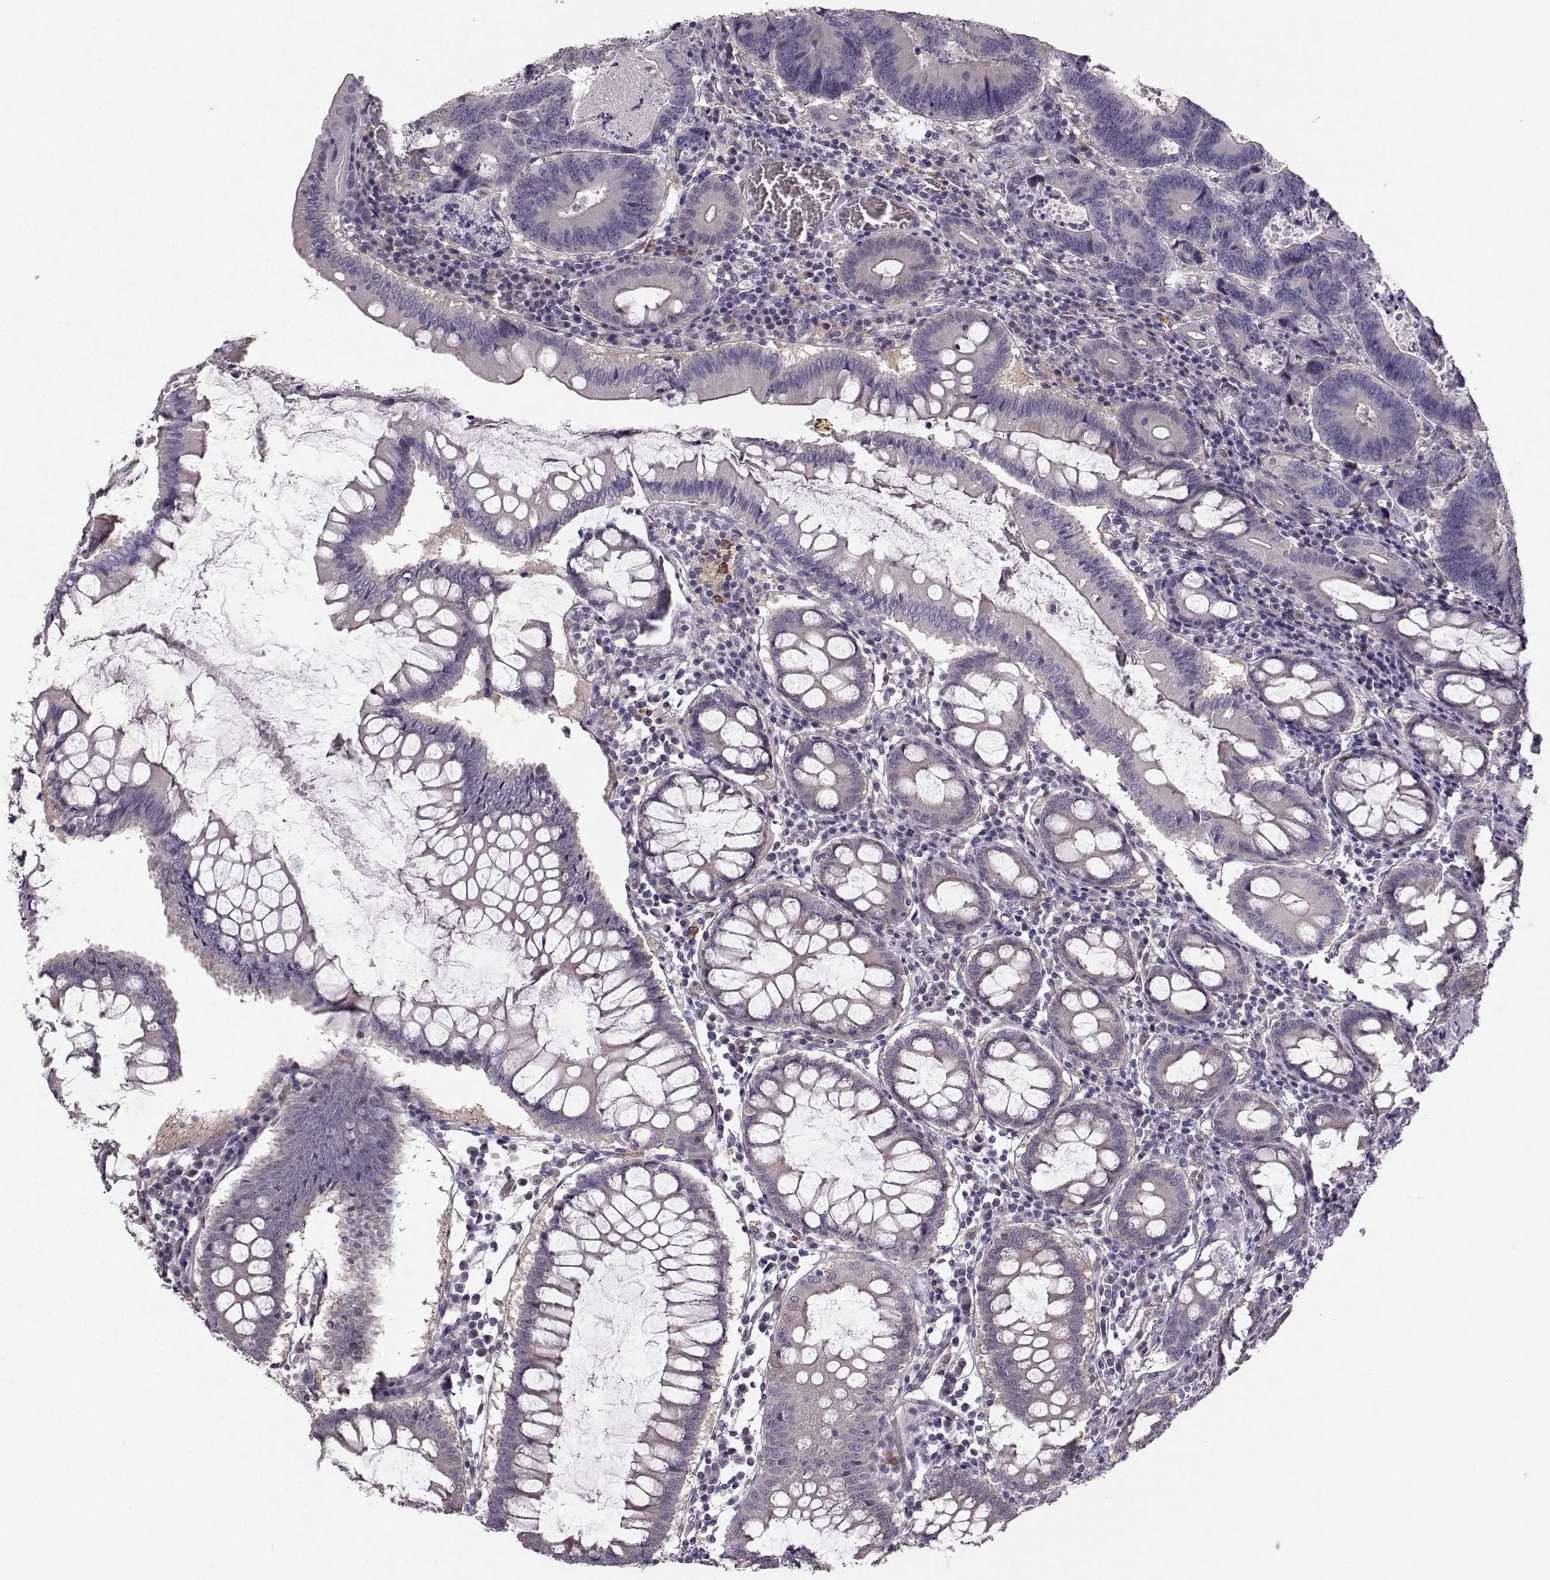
{"staining": {"intensity": "negative", "quantity": "none", "location": "none"}, "tissue": "colorectal cancer", "cell_type": "Tumor cells", "image_type": "cancer", "snomed": [{"axis": "morphology", "description": "Adenocarcinoma, NOS"}, {"axis": "topography", "description": "Colon"}], "caption": "Protein analysis of colorectal cancer demonstrates no significant positivity in tumor cells. (Immunohistochemistry (ihc), brightfield microscopy, high magnification).", "gene": "GPR50", "patient": {"sex": "female", "age": 82}}